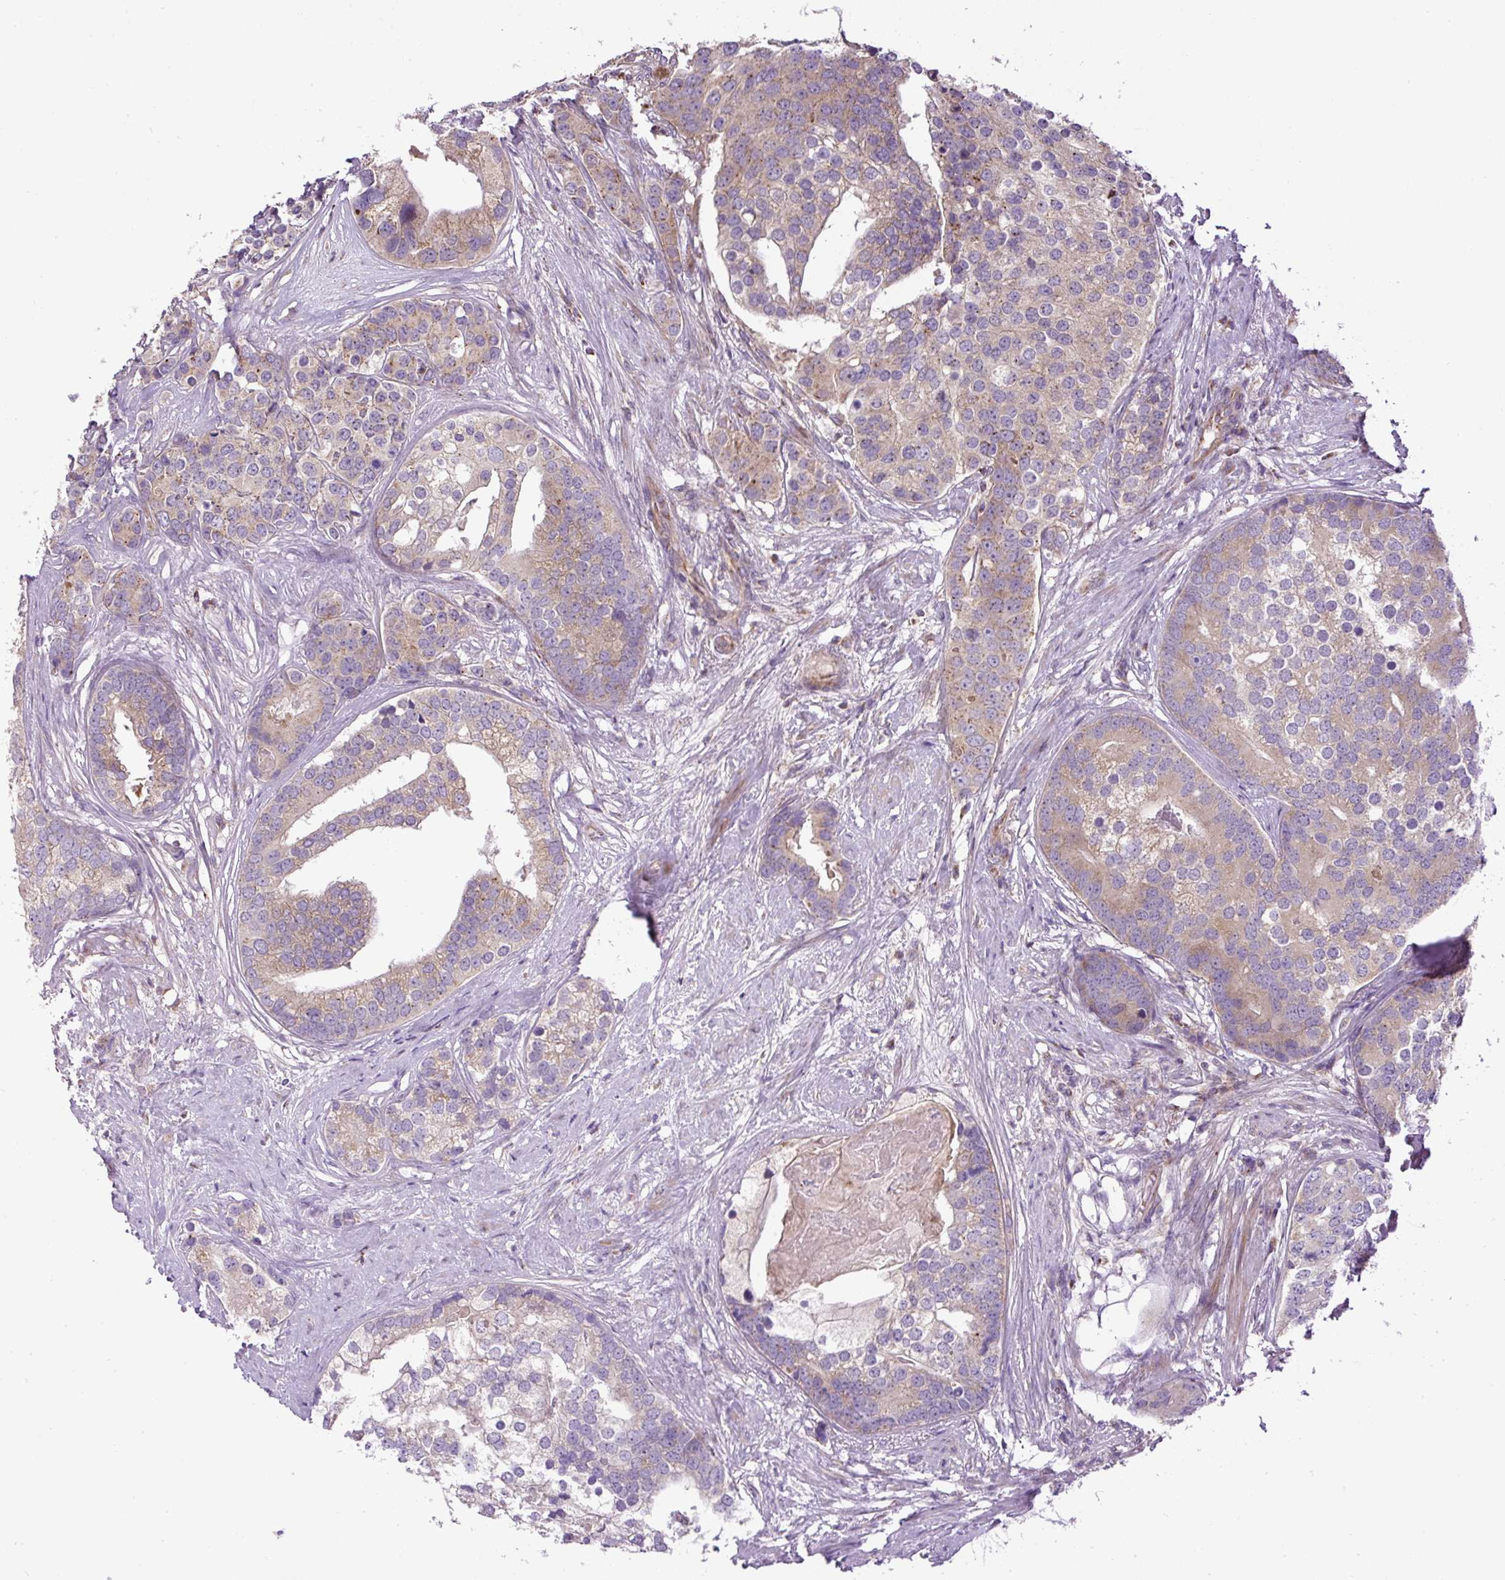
{"staining": {"intensity": "weak", "quantity": "25%-75%", "location": "cytoplasmic/membranous"}, "tissue": "prostate cancer", "cell_type": "Tumor cells", "image_type": "cancer", "snomed": [{"axis": "morphology", "description": "Adenocarcinoma, High grade"}, {"axis": "topography", "description": "Prostate"}], "caption": "A low amount of weak cytoplasmic/membranous expression is seen in about 25%-75% of tumor cells in adenocarcinoma (high-grade) (prostate) tissue.", "gene": "ZNF547", "patient": {"sex": "male", "age": 62}}